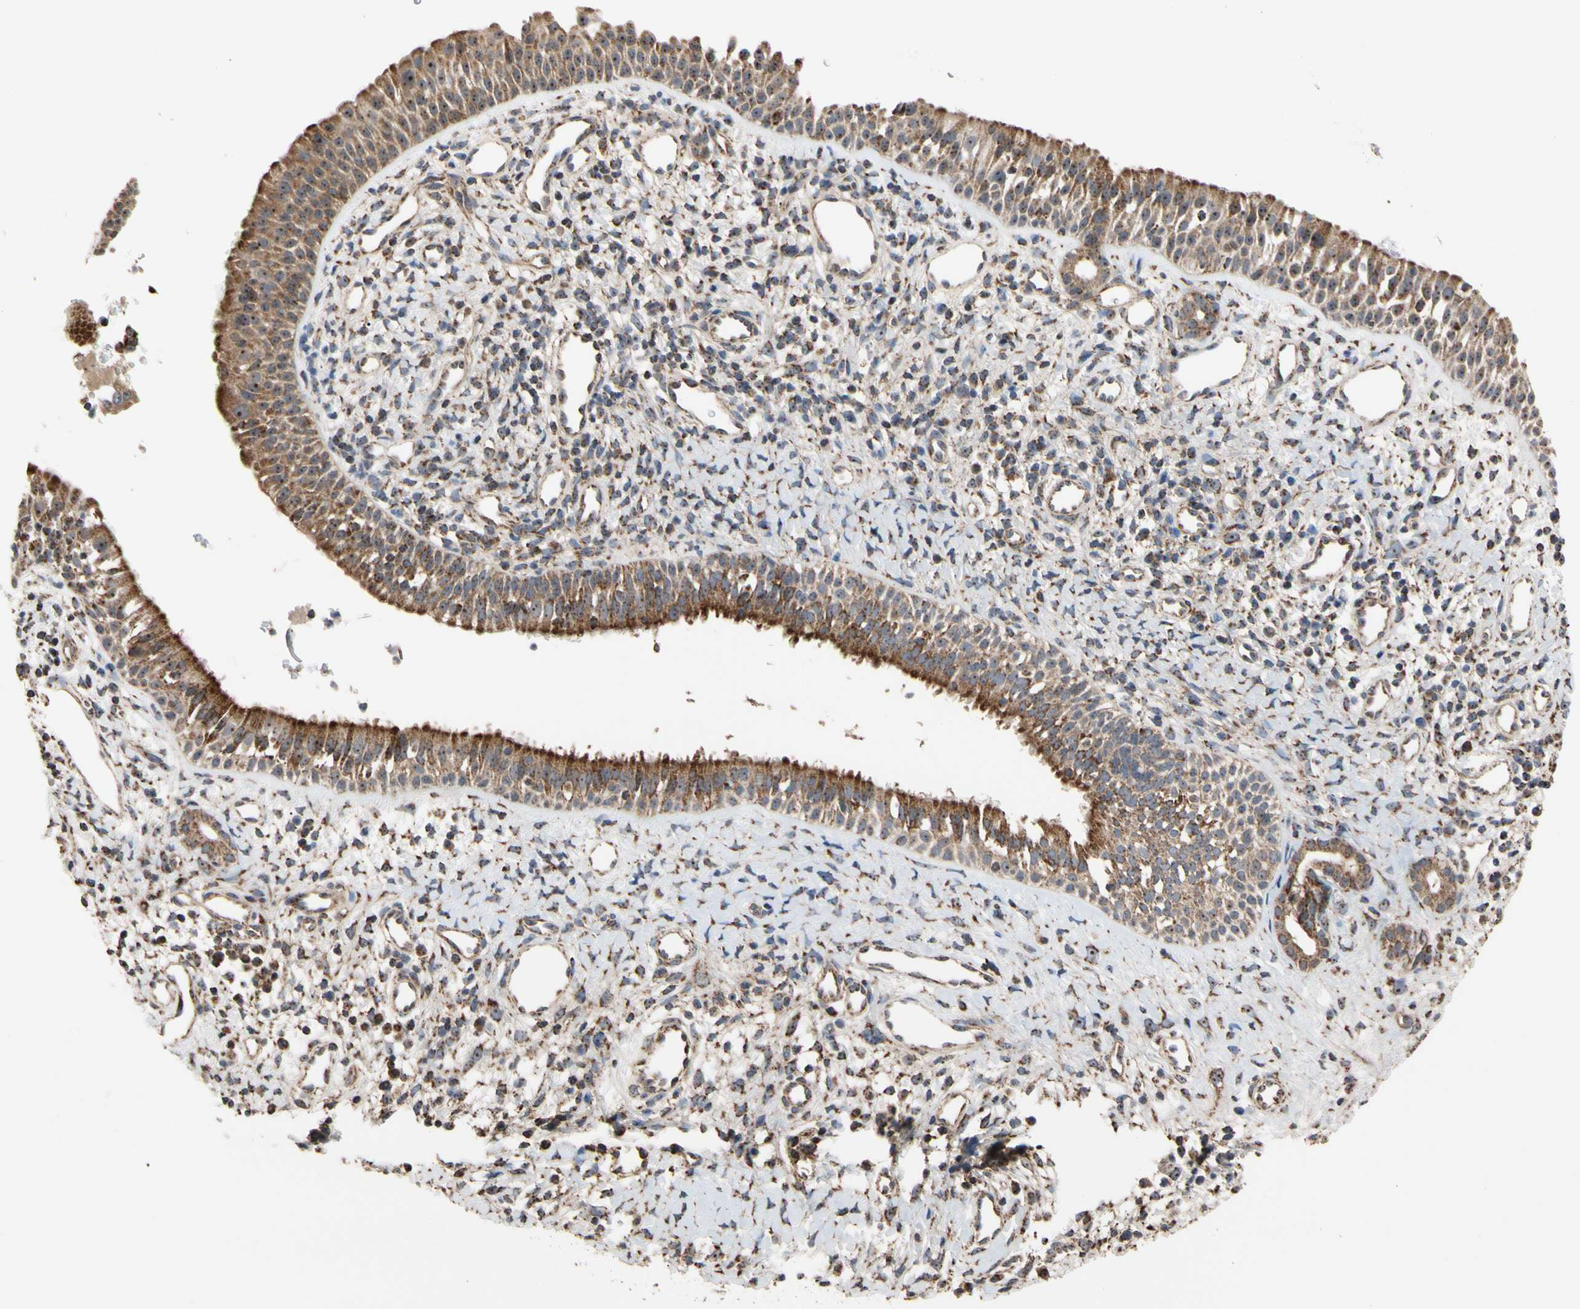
{"staining": {"intensity": "strong", "quantity": ">75%", "location": "cytoplasmic/membranous"}, "tissue": "nasopharynx", "cell_type": "Respiratory epithelial cells", "image_type": "normal", "snomed": [{"axis": "morphology", "description": "Normal tissue, NOS"}, {"axis": "topography", "description": "Nasopharynx"}], "caption": "Nasopharynx stained with a brown dye displays strong cytoplasmic/membranous positive staining in about >75% of respiratory epithelial cells.", "gene": "FAM110B", "patient": {"sex": "male", "age": 22}}